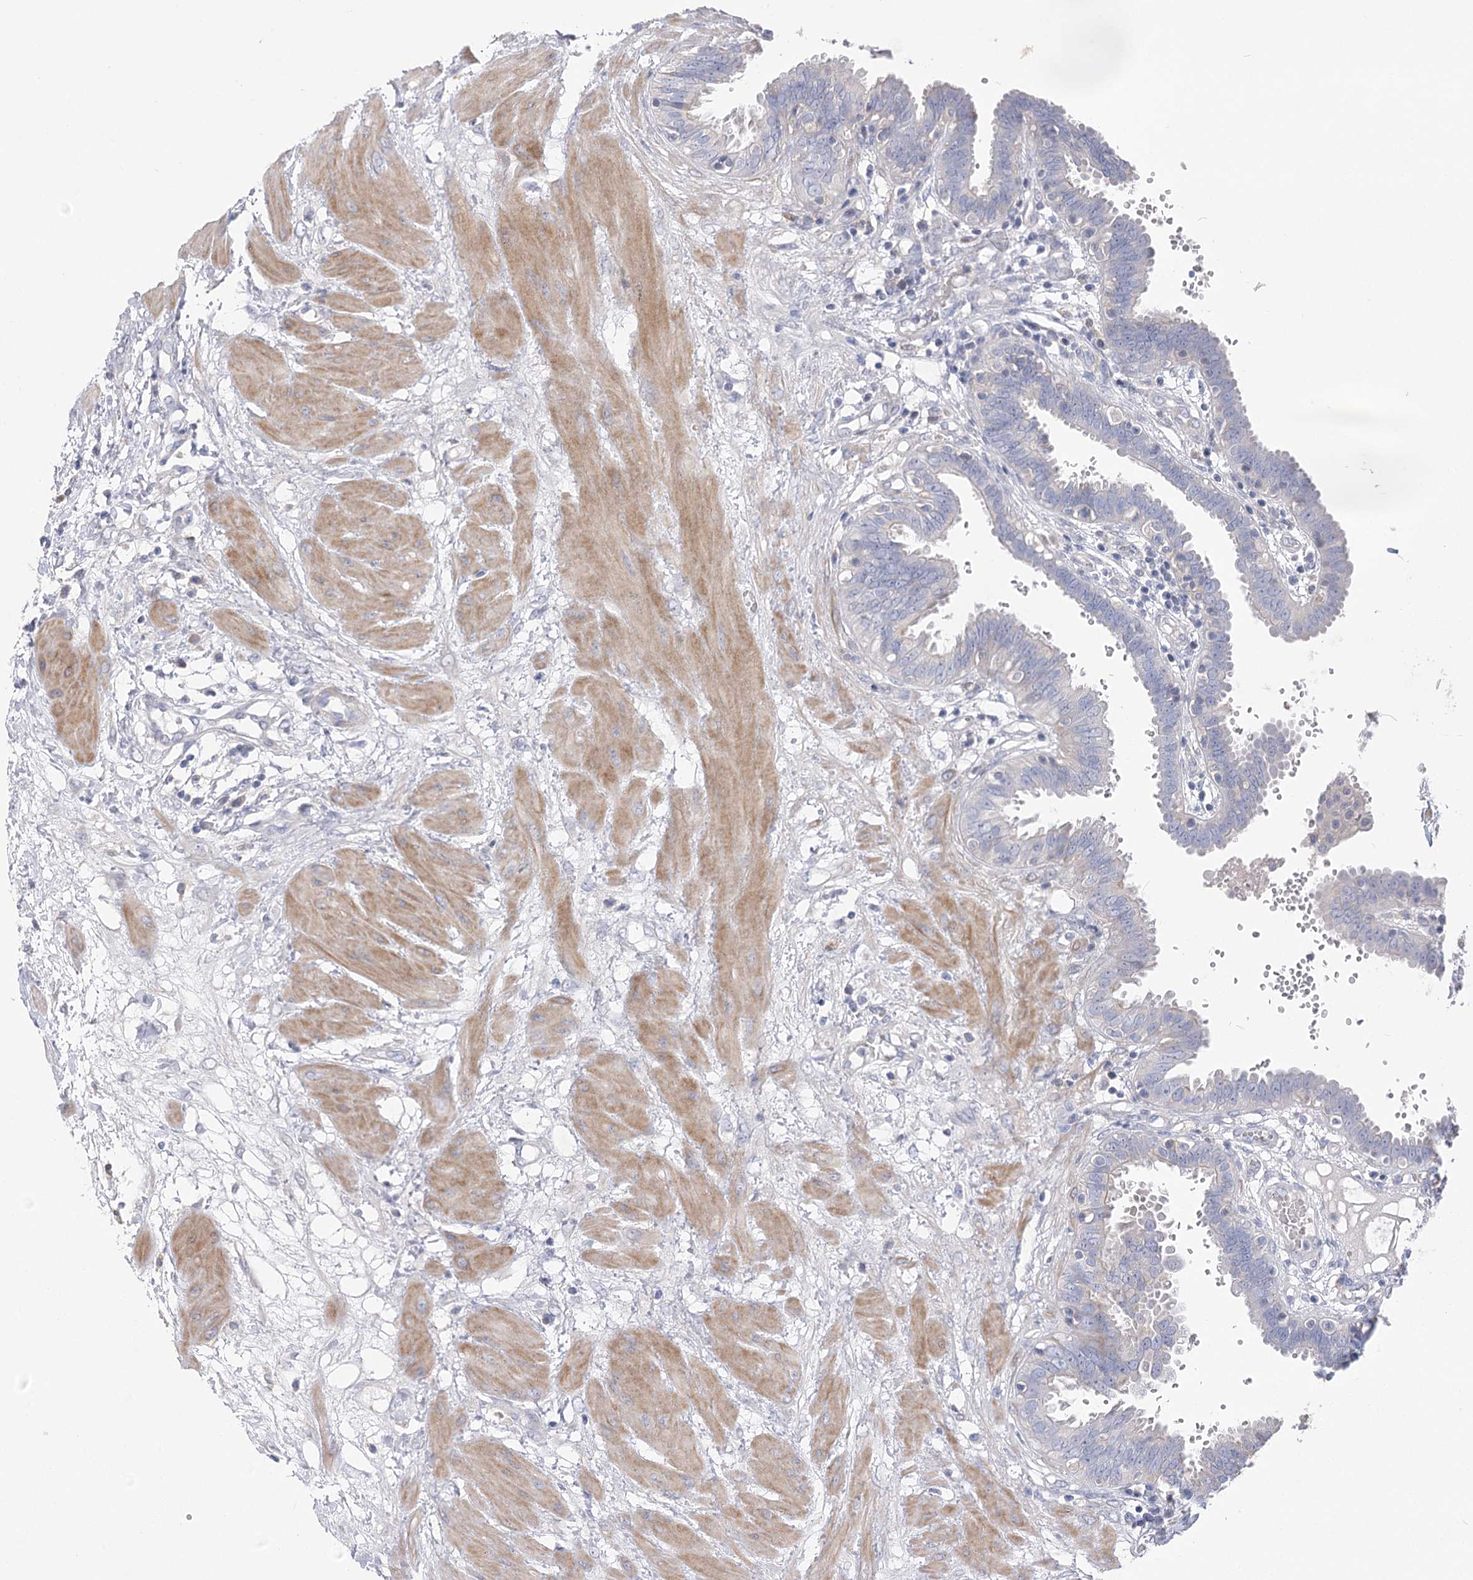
{"staining": {"intensity": "negative", "quantity": "none", "location": "none"}, "tissue": "fallopian tube", "cell_type": "Glandular cells", "image_type": "normal", "snomed": [{"axis": "morphology", "description": "Normal tissue, NOS"}, {"axis": "topography", "description": "Fallopian tube"}, {"axis": "topography", "description": "Placenta"}], "caption": "This is a histopathology image of IHC staining of benign fallopian tube, which shows no expression in glandular cells. (DAB (3,3'-diaminobenzidine) immunohistochemistry (IHC), high magnification).", "gene": "NRAP", "patient": {"sex": "female", "age": 32}}